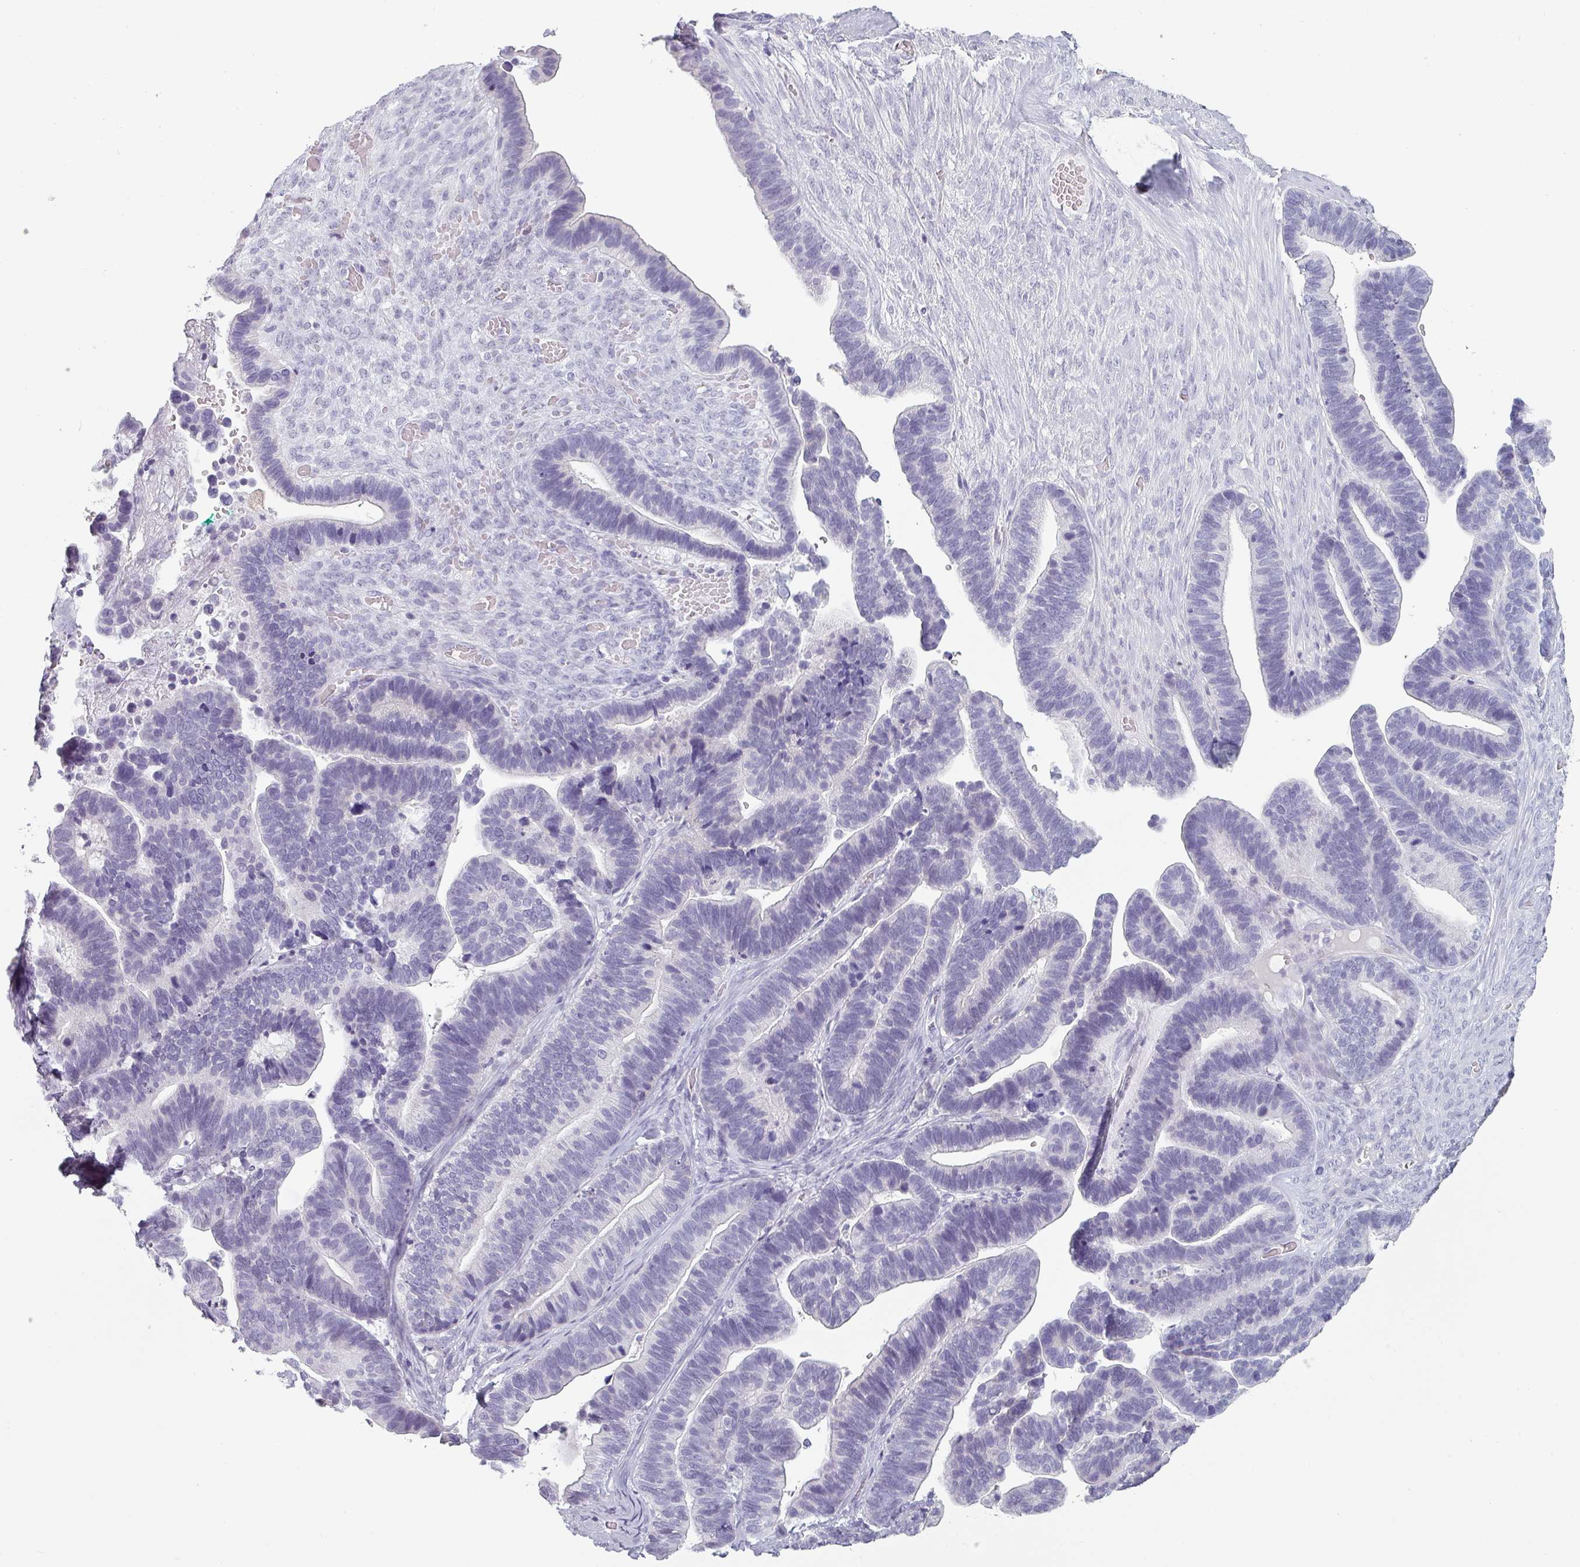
{"staining": {"intensity": "negative", "quantity": "none", "location": "none"}, "tissue": "ovarian cancer", "cell_type": "Tumor cells", "image_type": "cancer", "snomed": [{"axis": "morphology", "description": "Cystadenocarcinoma, serous, NOS"}, {"axis": "topography", "description": "Ovary"}], "caption": "This is an immunohistochemistry image of serous cystadenocarcinoma (ovarian). There is no staining in tumor cells.", "gene": "SFTPA1", "patient": {"sex": "female", "age": 56}}